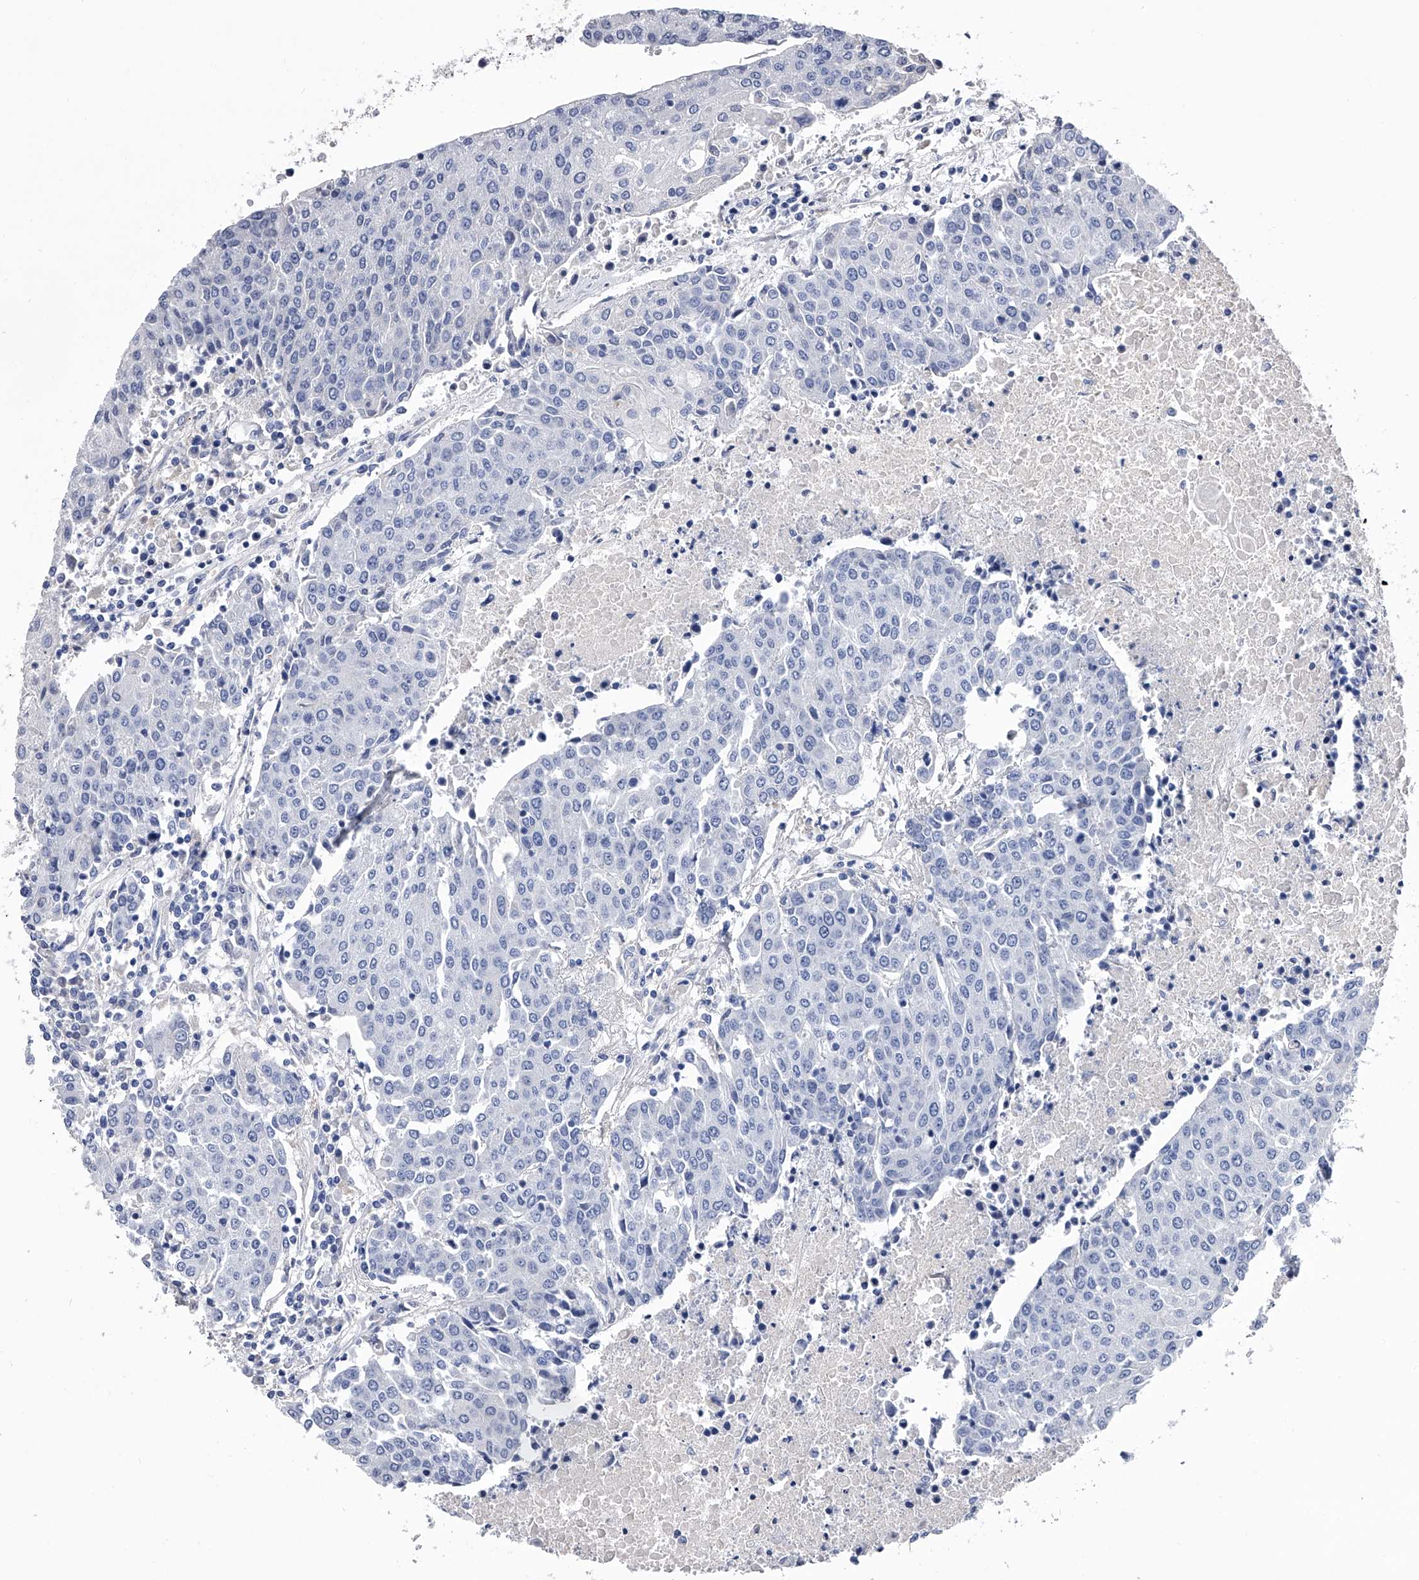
{"staining": {"intensity": "negative", "quantity": "none", "location": "none"}, "tissue": "urothelial cancer", "cell_type": "Tumor cells", "image_type": "cancer", "snomed": [{"axis": "morphology", "description": "Urothelial carcinoma, High grade"}, {"axis": "topography", "description": "Urinary bladder"}], "caption": "Immunohistochemical staining of urothelial cancer reveals no significant staining in tumor cells.", "gene": "EFCAB7", "patient": {"sex": "female", "age": 85}}